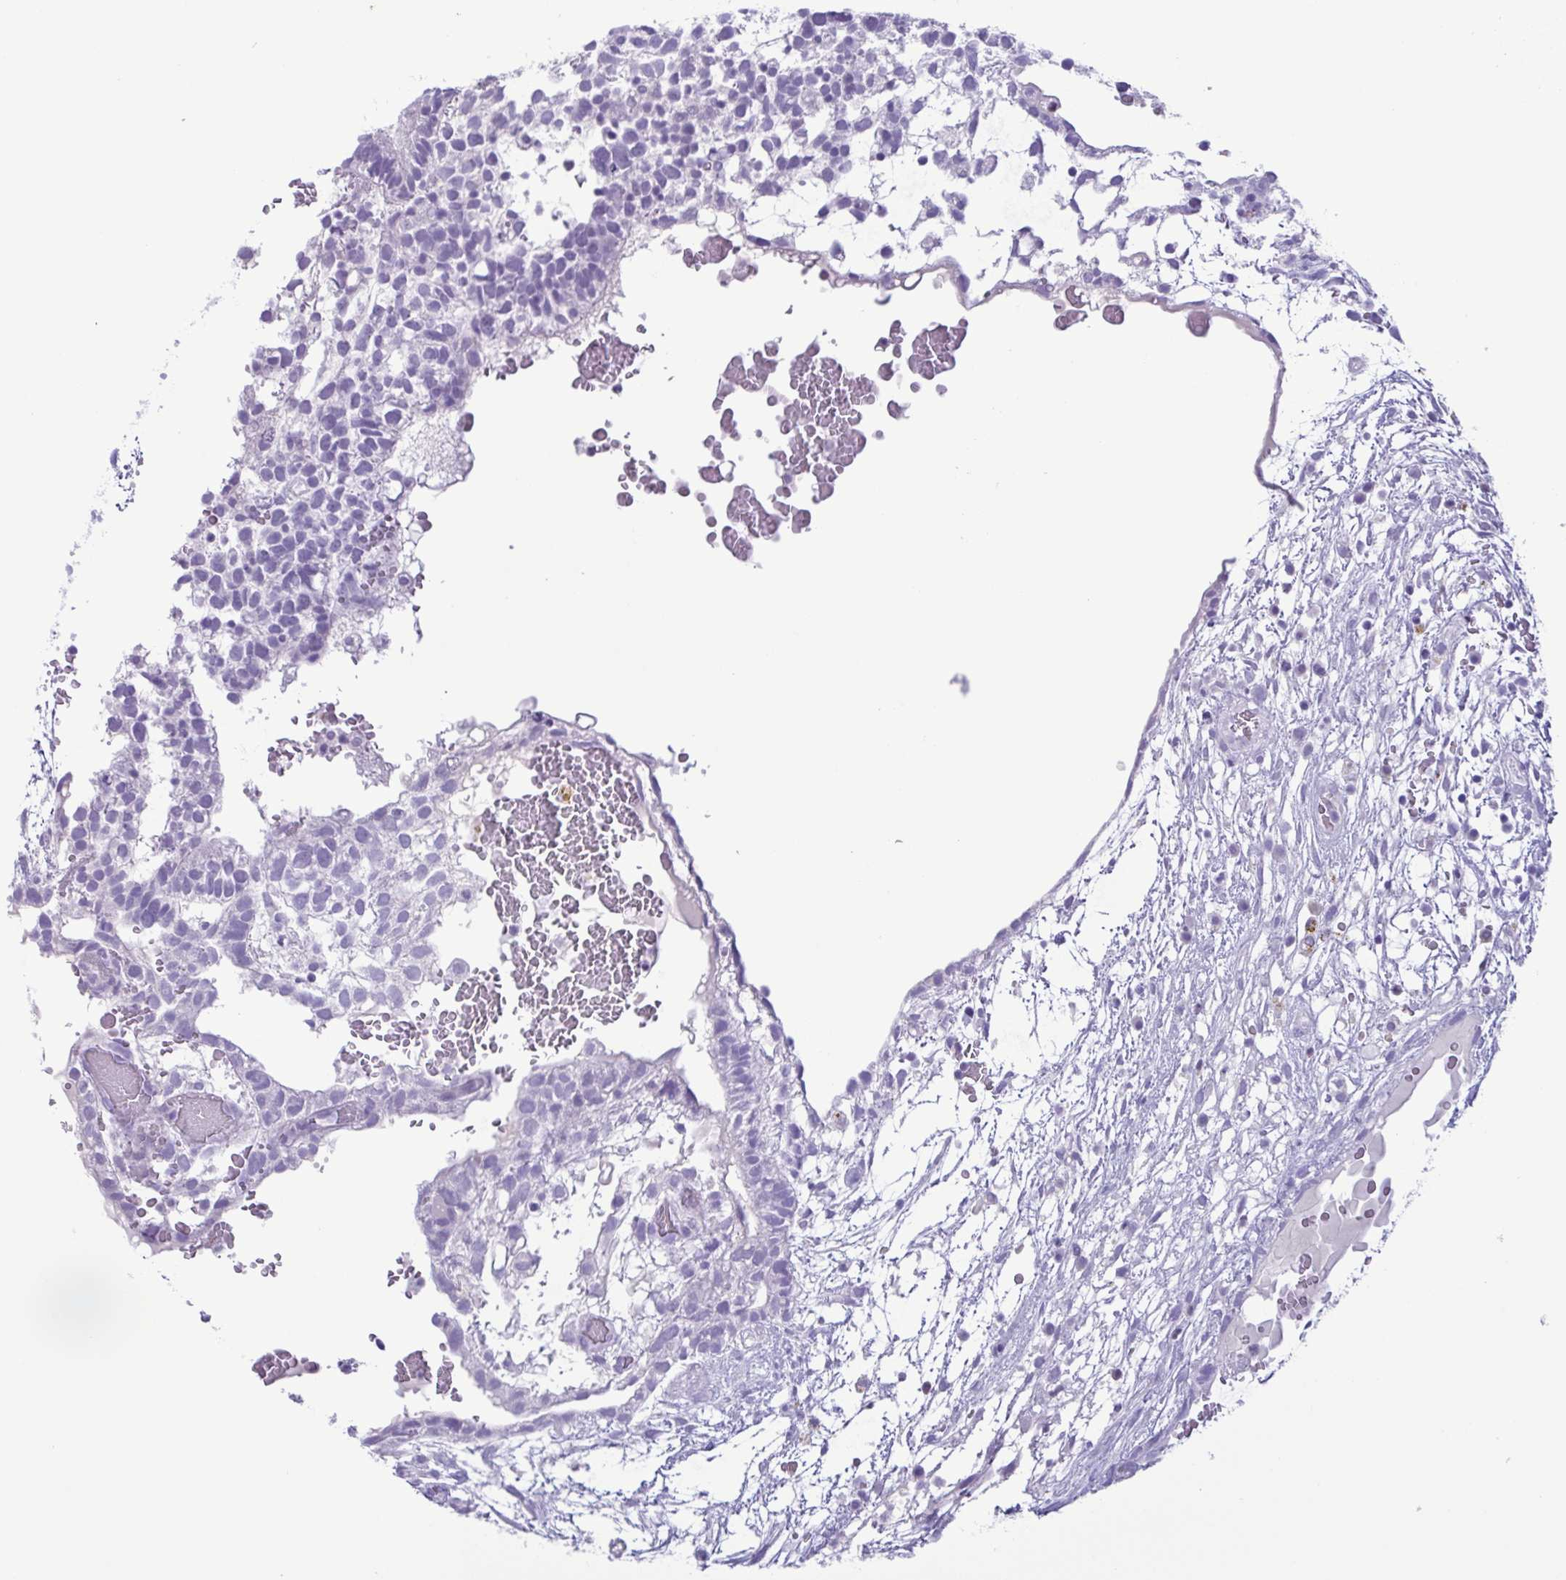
{"staining": {"intensity": "negative", "quantity": "none", "location": "none"}, "tissue": "testis cancer", "cell_type": "Tumor cells", "image_type": "cancer", "snomed": [{"axis": "morphology", "description": "Normal tissue, NOS"}, {"axis": "morphology", "description": "Carcinoma, Embryonal, NOS"}, {"axis": "topography", "description": "Testis"}], "caption": "Protein analysis of testis embryonal carcinoma shows no significant positivity in tumor cells.", "gene": "LTF", "patient": {"sex": "male", "age": 32}}